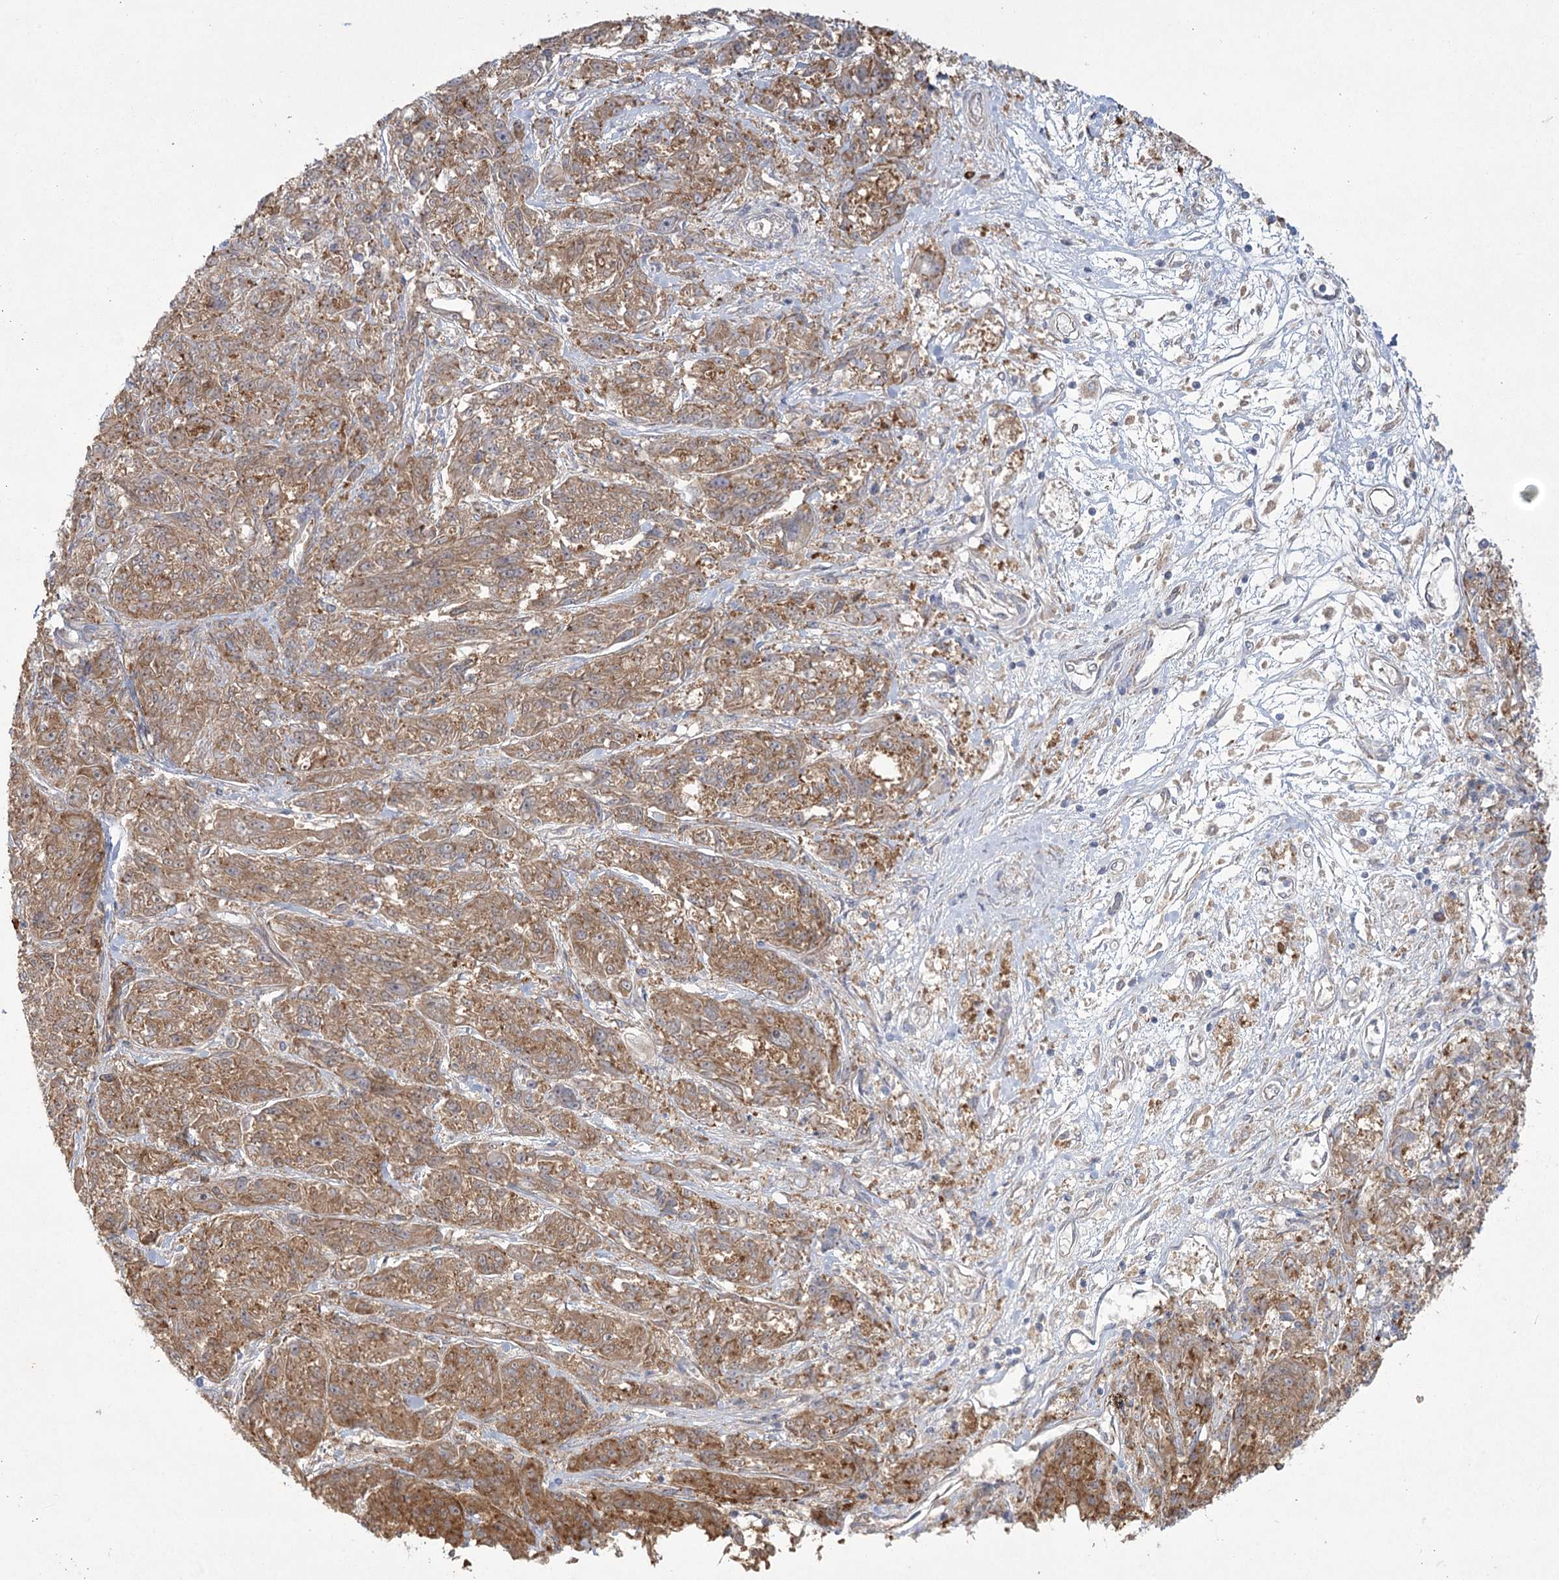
{"staining": {"intensity": "moderate", "quantity": ">75%", "location": "cytoplasmic/membranous"}, "tissue": "melanoma", "cell_type": "Tumor cells", "image_type": "cancer", "snomed": [{"axis": "morphology", "description": "Malignant melanoma, NOS"}, {"axis": "topography", "description": "Skin"}], "caption": "Immunohistochemistry (IHC) photomicrograph of neoplastic tissue: malignant melanoma stained using immunohistochemistry reveals medium levels of moderate protein expression localized specifically in the cytoplasmic/membranous of tumor cells, appearing as a cytoplasmic/membranous brown color.", "gene": "CAMTA1", "patient": {"sex": "male", "age": 53}}